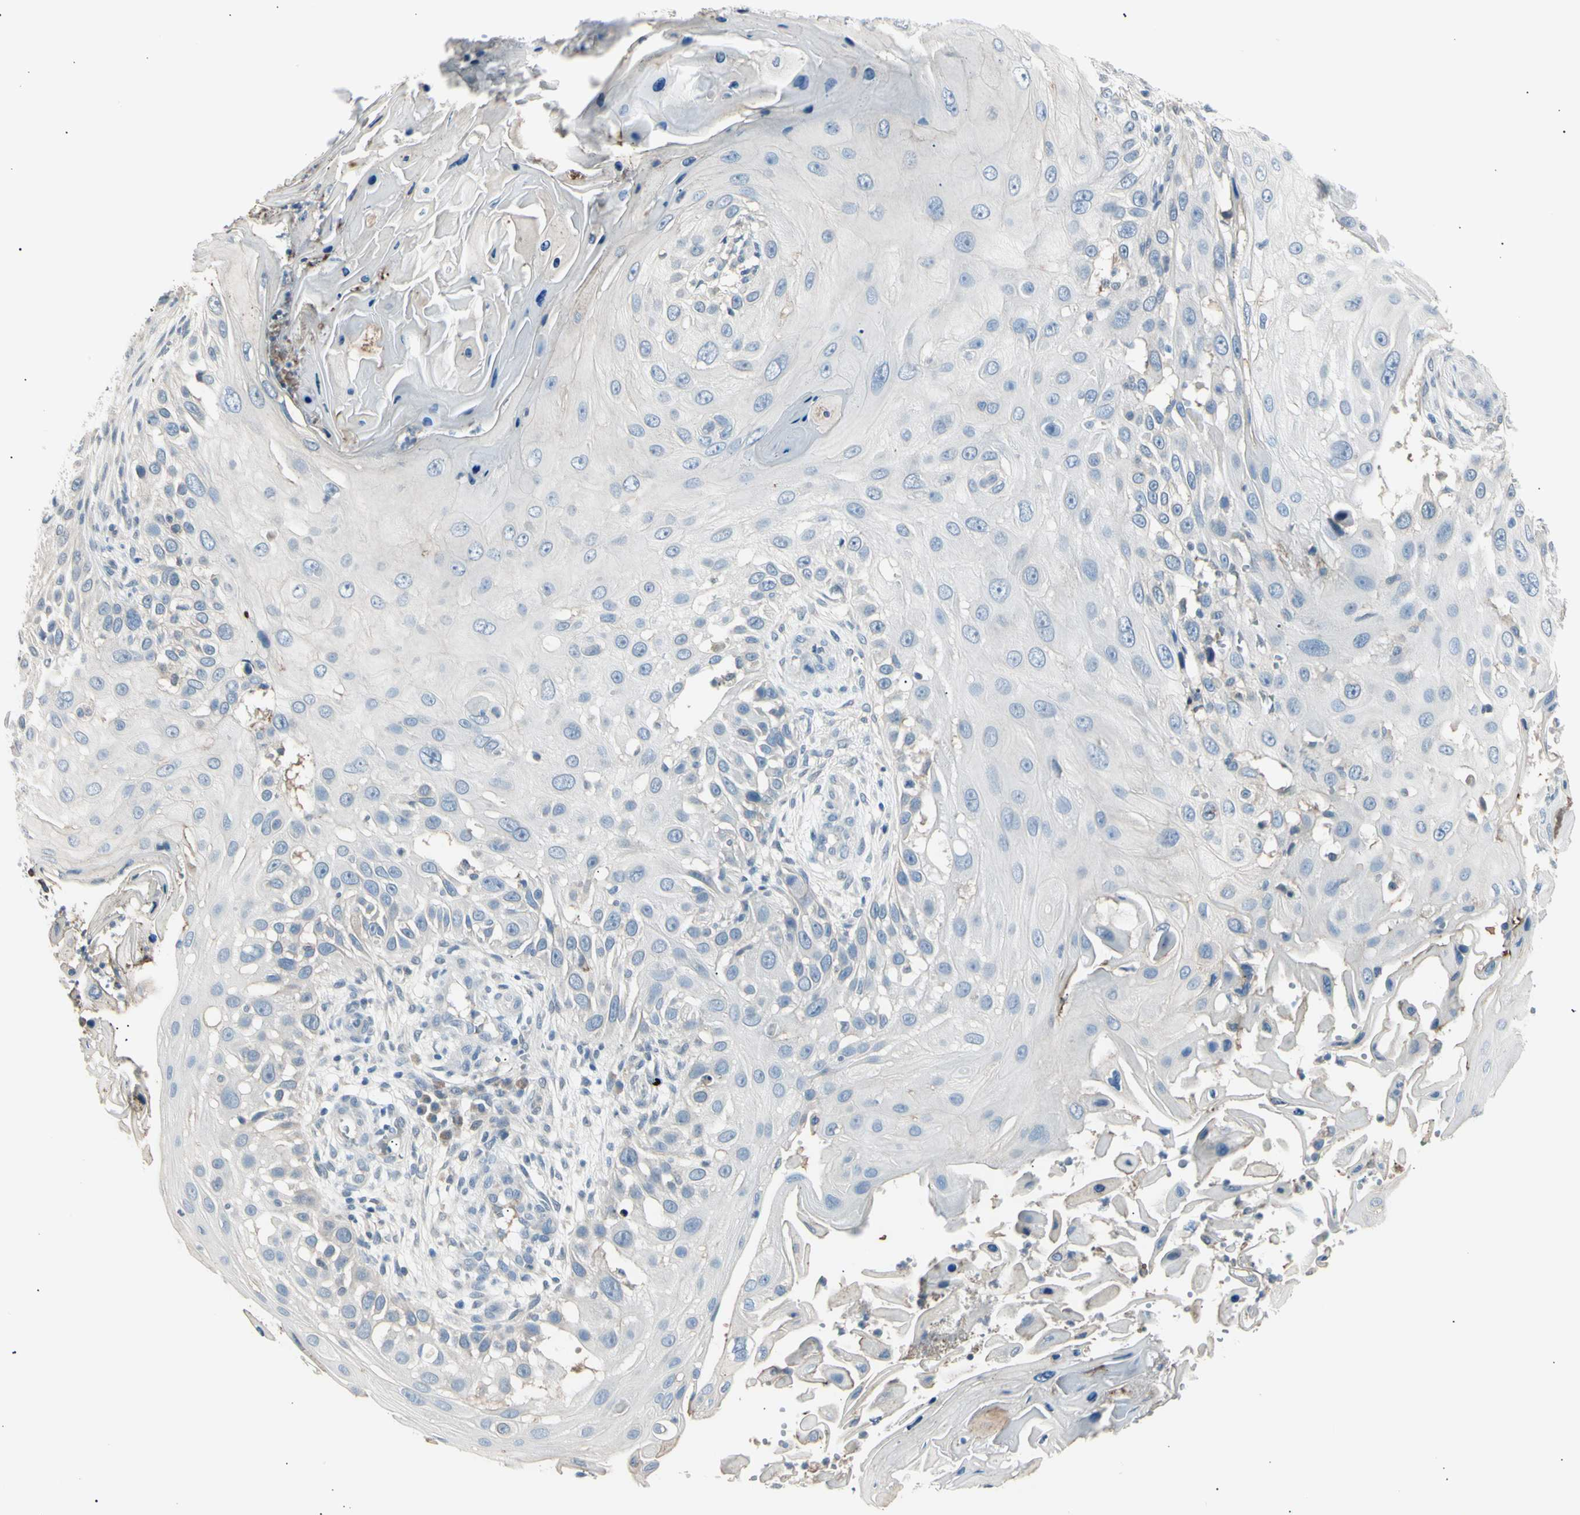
{"staining": {"intensity": "negative", "quantity": "none", "location": "none"}, "tissue": "skin cancer", "cell_type": "Tumor cells", "image_type": "cancer", "snomed": [{"axis": "morphology", "description": "Squamous cell carcinoma, NOS"}, {"axis": "topography", "description": "Skin"}], "caption": "This is an immunohistochemistry photomicrograph of human squamous cell carcinoma (skin). There is no expression in tumor cells.", "gene": "LHPP", "patient": {"sex": "female", "age": 44}}